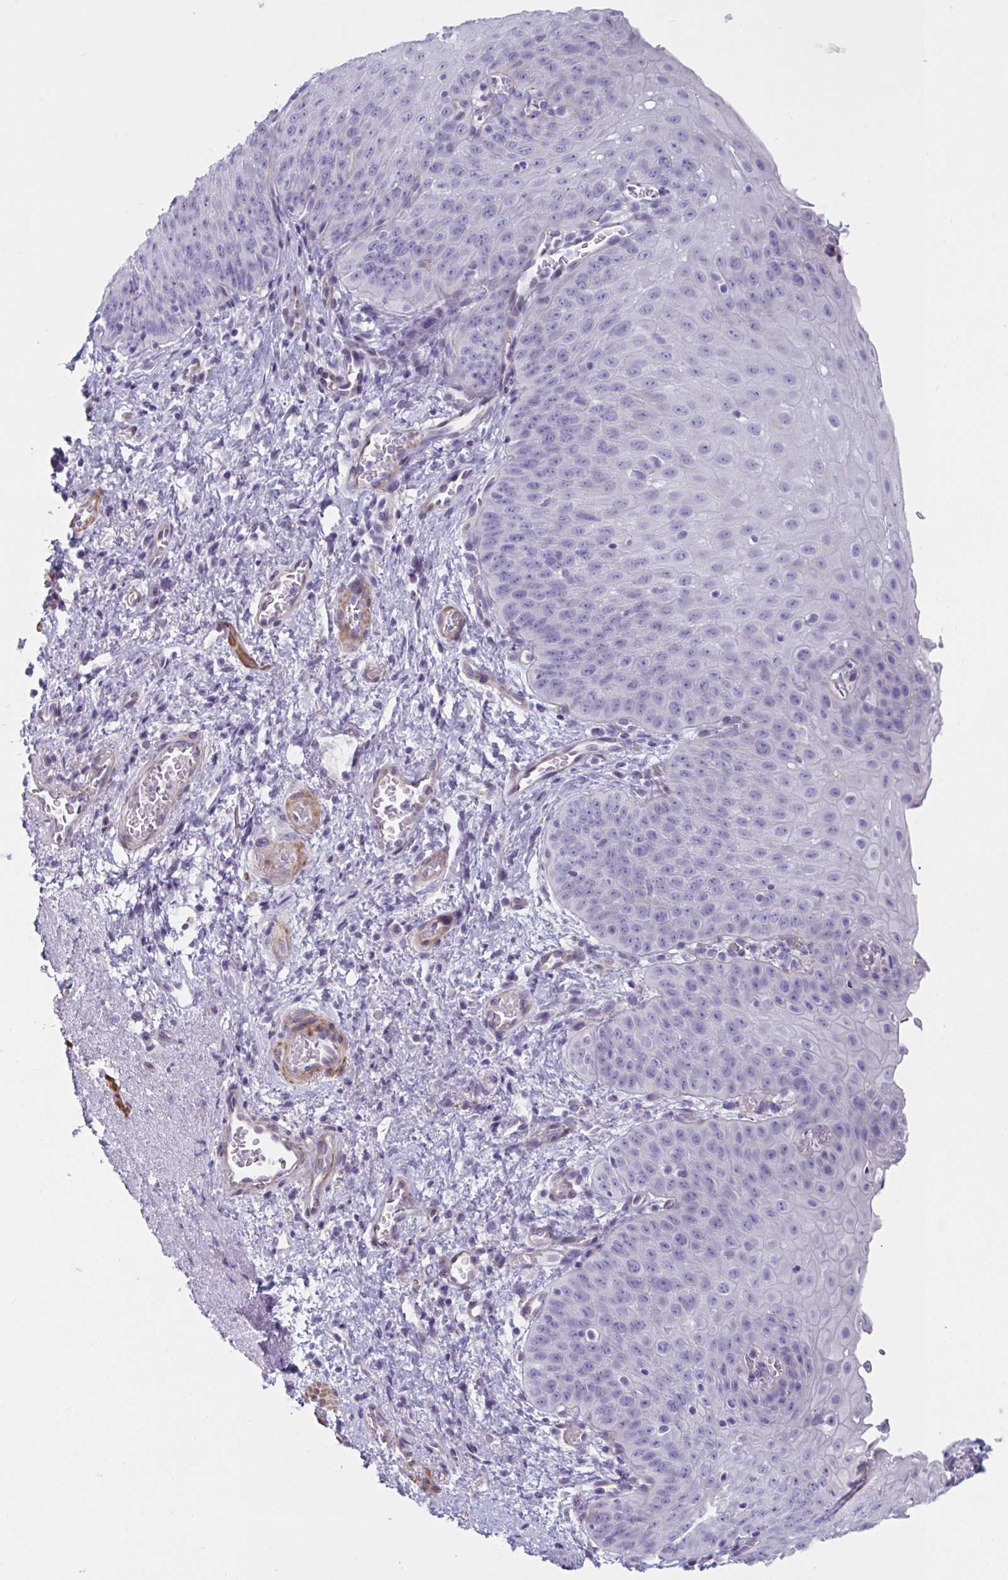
{"staining": {"intensity": "negative", "quantity": "none", "location": "none"}, "tissue": "esophagus", "cell_type": "Squamous epithelial cells", "image_type": "normal", "snomed": [{"axis": "morphology", "description": "Normal tissue, NOS"}, {"axis": "topography", "description": "Esophagus"}], "caption": "An IHC photomicrograph of normal esophagus is shown. There is no staining in squamous epithelial cells of esophagus.", "gene": "OR5P3", "patient": {"sex": "male", "age": 71}}